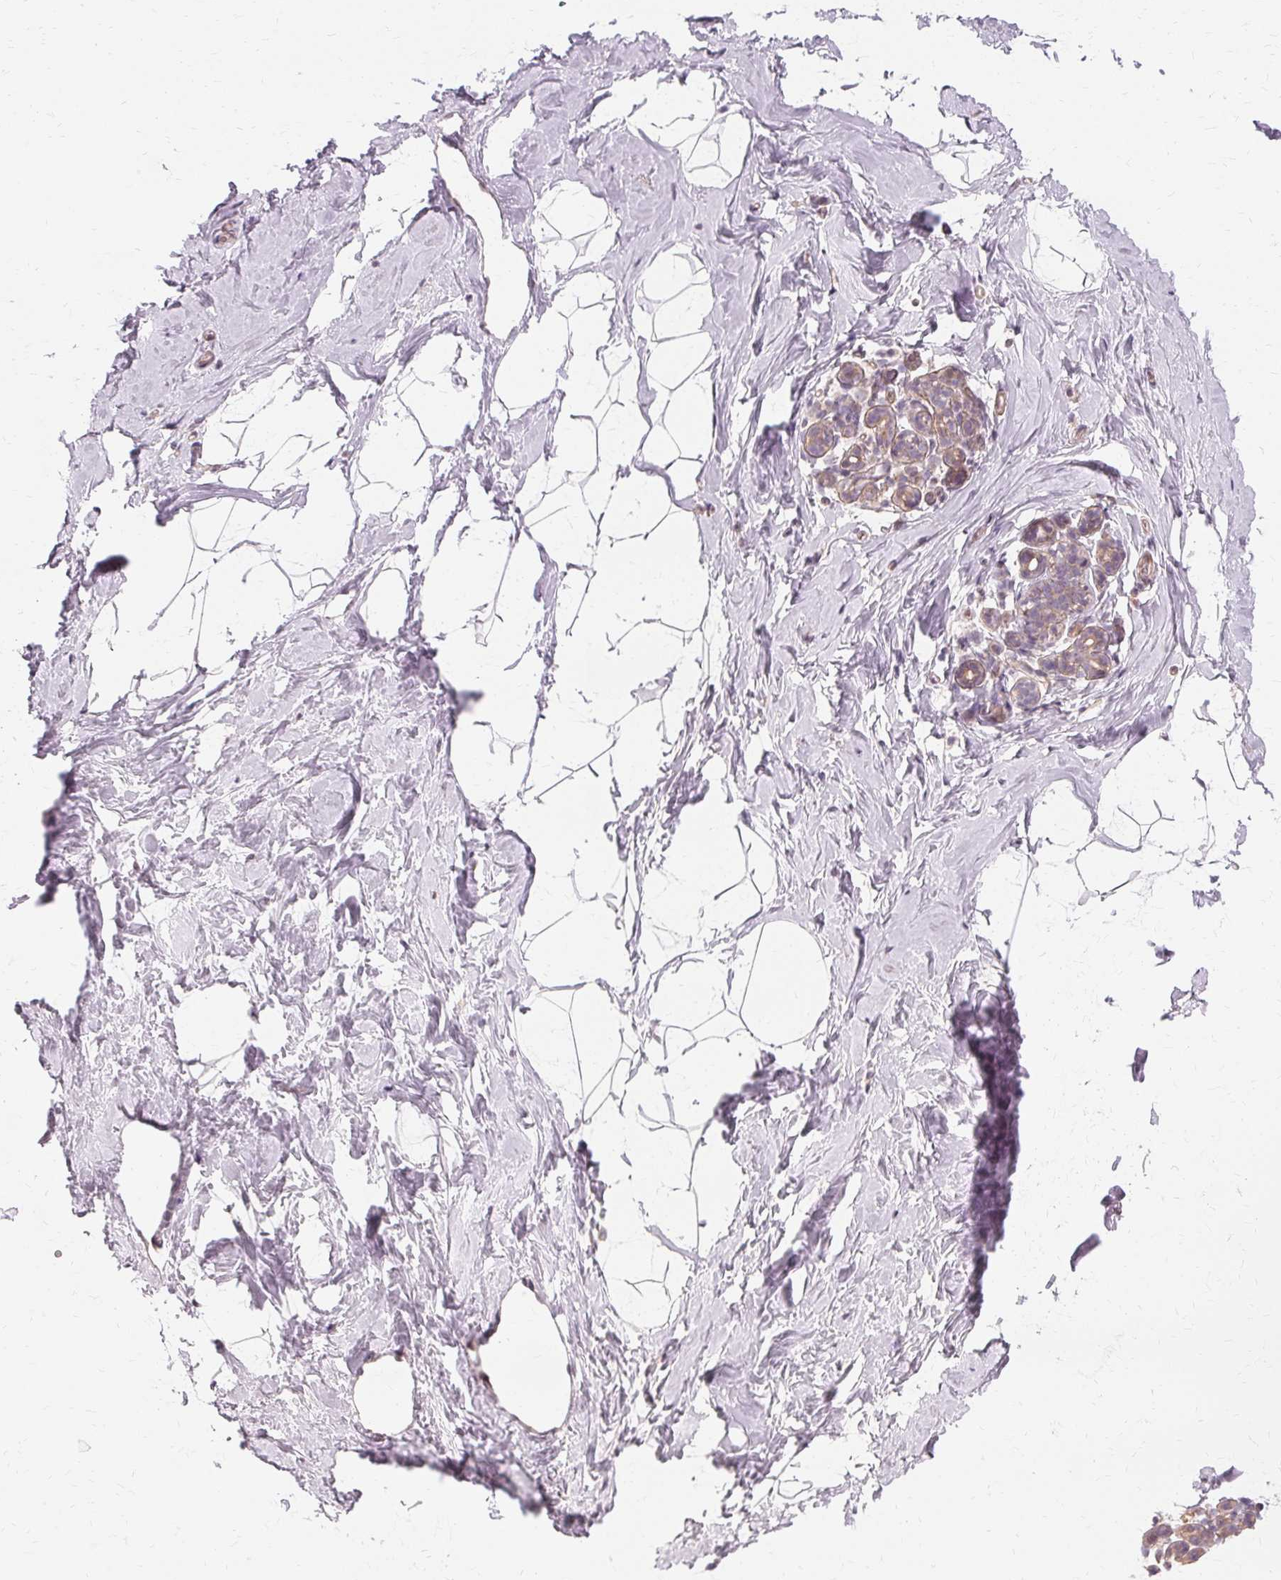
{"staining": {"intensity": "negative", "quantity": "none", "location": "none"}, "tissue": "breast", "cell_type": "Adipocytes", "image_type": "normal", "snomed": [{"axis": "morphology", "description": "Normal tissue, NOS"}, {"axis": "topography", "description": "Breast"}], "caption": "This micrograph is of unremarkable breast stained with immunohistochemistry to label a protein in brown with the nuclei are counter-stained blue. There is no expression in adipocytes.", "gene": "USP8", "patient": {"sex": "female", "age": 32}}